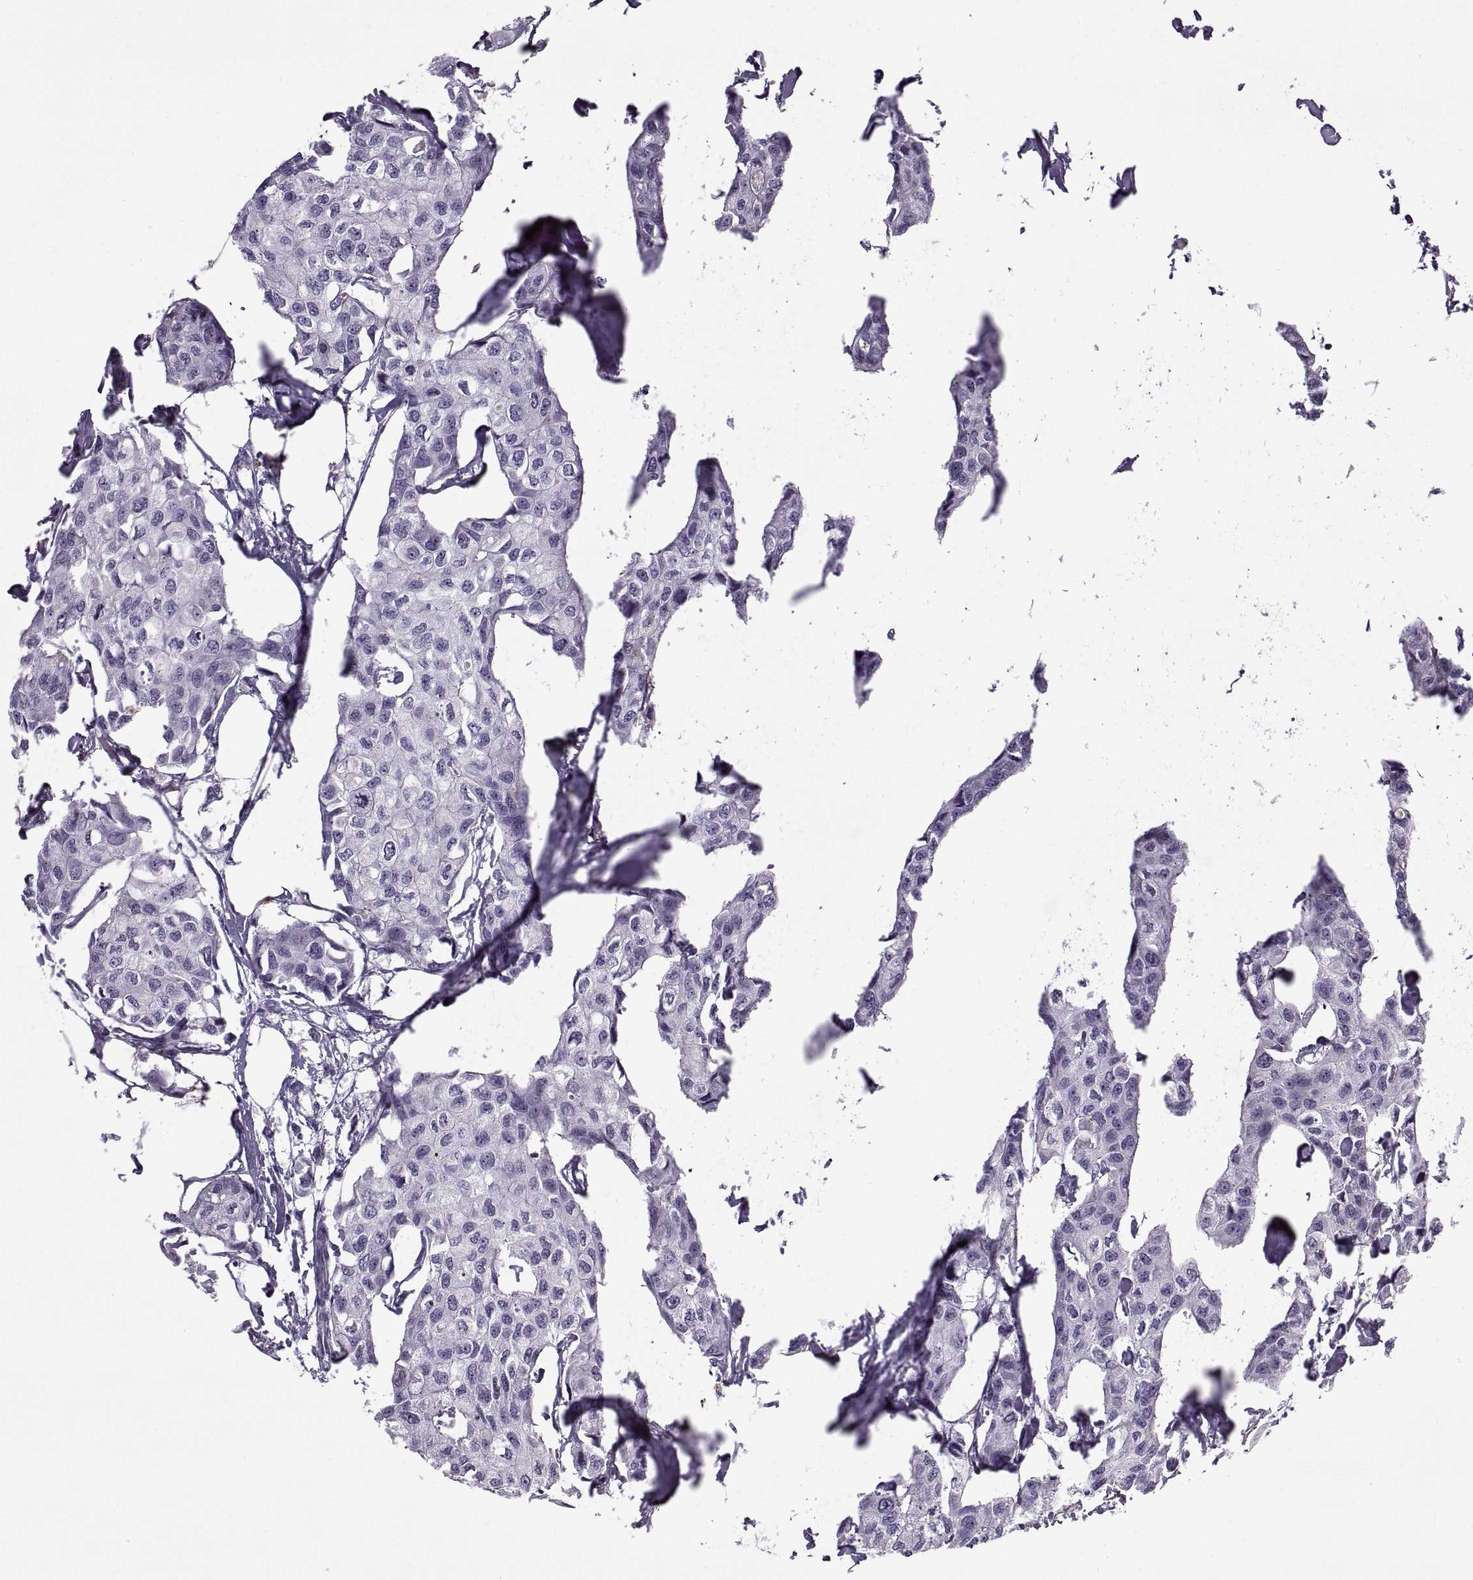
{"staining": {"intensity": "negative", "quantity": "none", "location": "none"}, "tissue": "breast cancer", "cell_type": "Tumor cells", "image_type": "cancer", "snomed": [{"axis": "morphology", "description": "Duct carcinoma"}, {"axis": "topography", "description": "Breast"}], "caption": "A high-resolution photomicrograph shows immunohistochemistry (IHC) staining of breast cancer, which shows no significant staining in tumor cells.", "gene": "CALCR", "patient": {"sex": "female", "age": 80}}